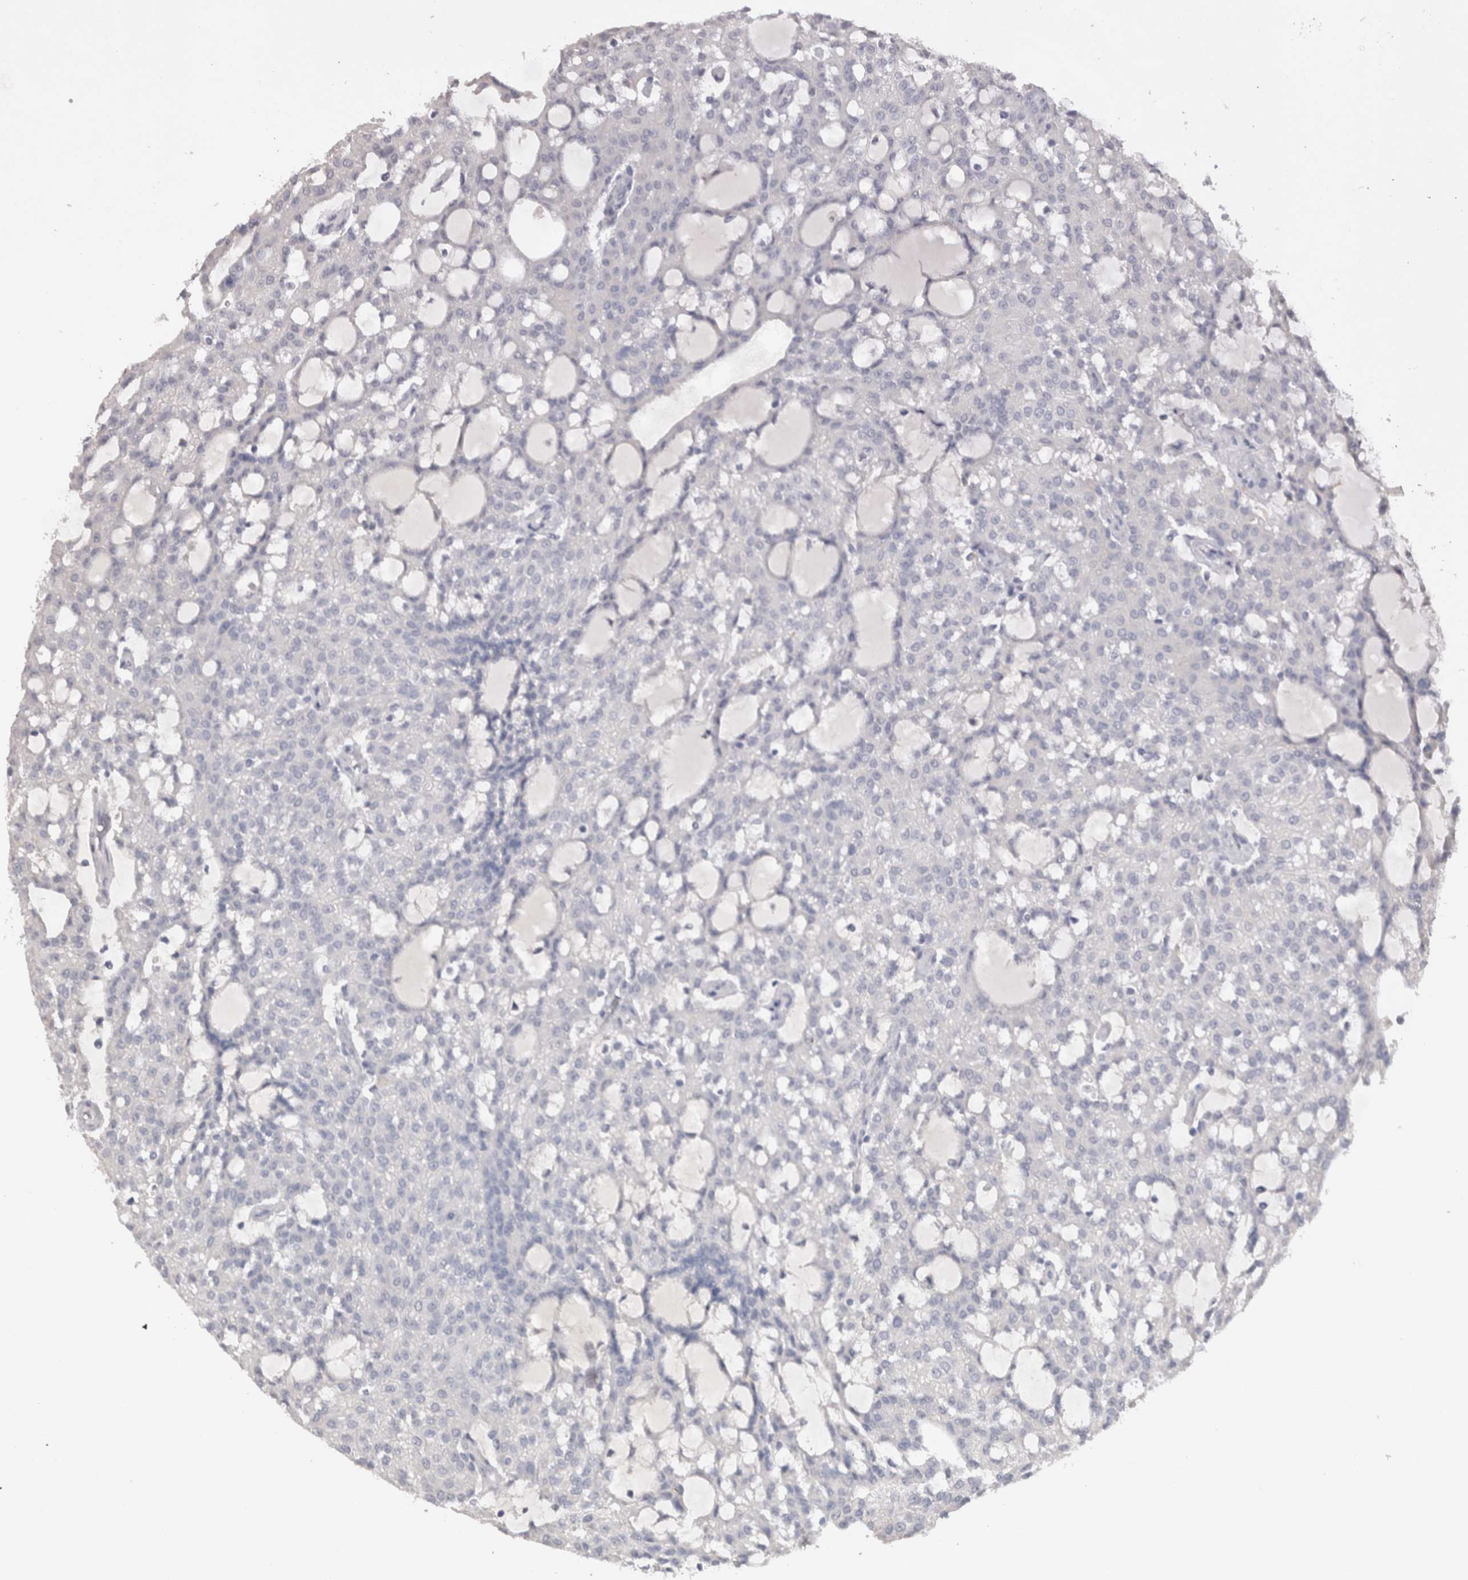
{"staining": {"intensity": "negative", "quantity": "none", "location": "none"}, "tissue": "renal cancer", "cell_type": "Tumor cells", "image_type": "cancer", "snomed": [{"axis": "morphology", "description": "Adenocarcinoma, NOS"}, {"axis": "topography", "description": "Kidney"}], "caption": "An image of human renal adenocarcinoma is negative for staining in tumor cells. The staining is performed using DAB (3,3'-diaminobenzidine) brown chromogen with nuclei counter-stained in using hematoxylin.", "gene": "ADAM2", "patient": {"sex": "male", "age": 63}}